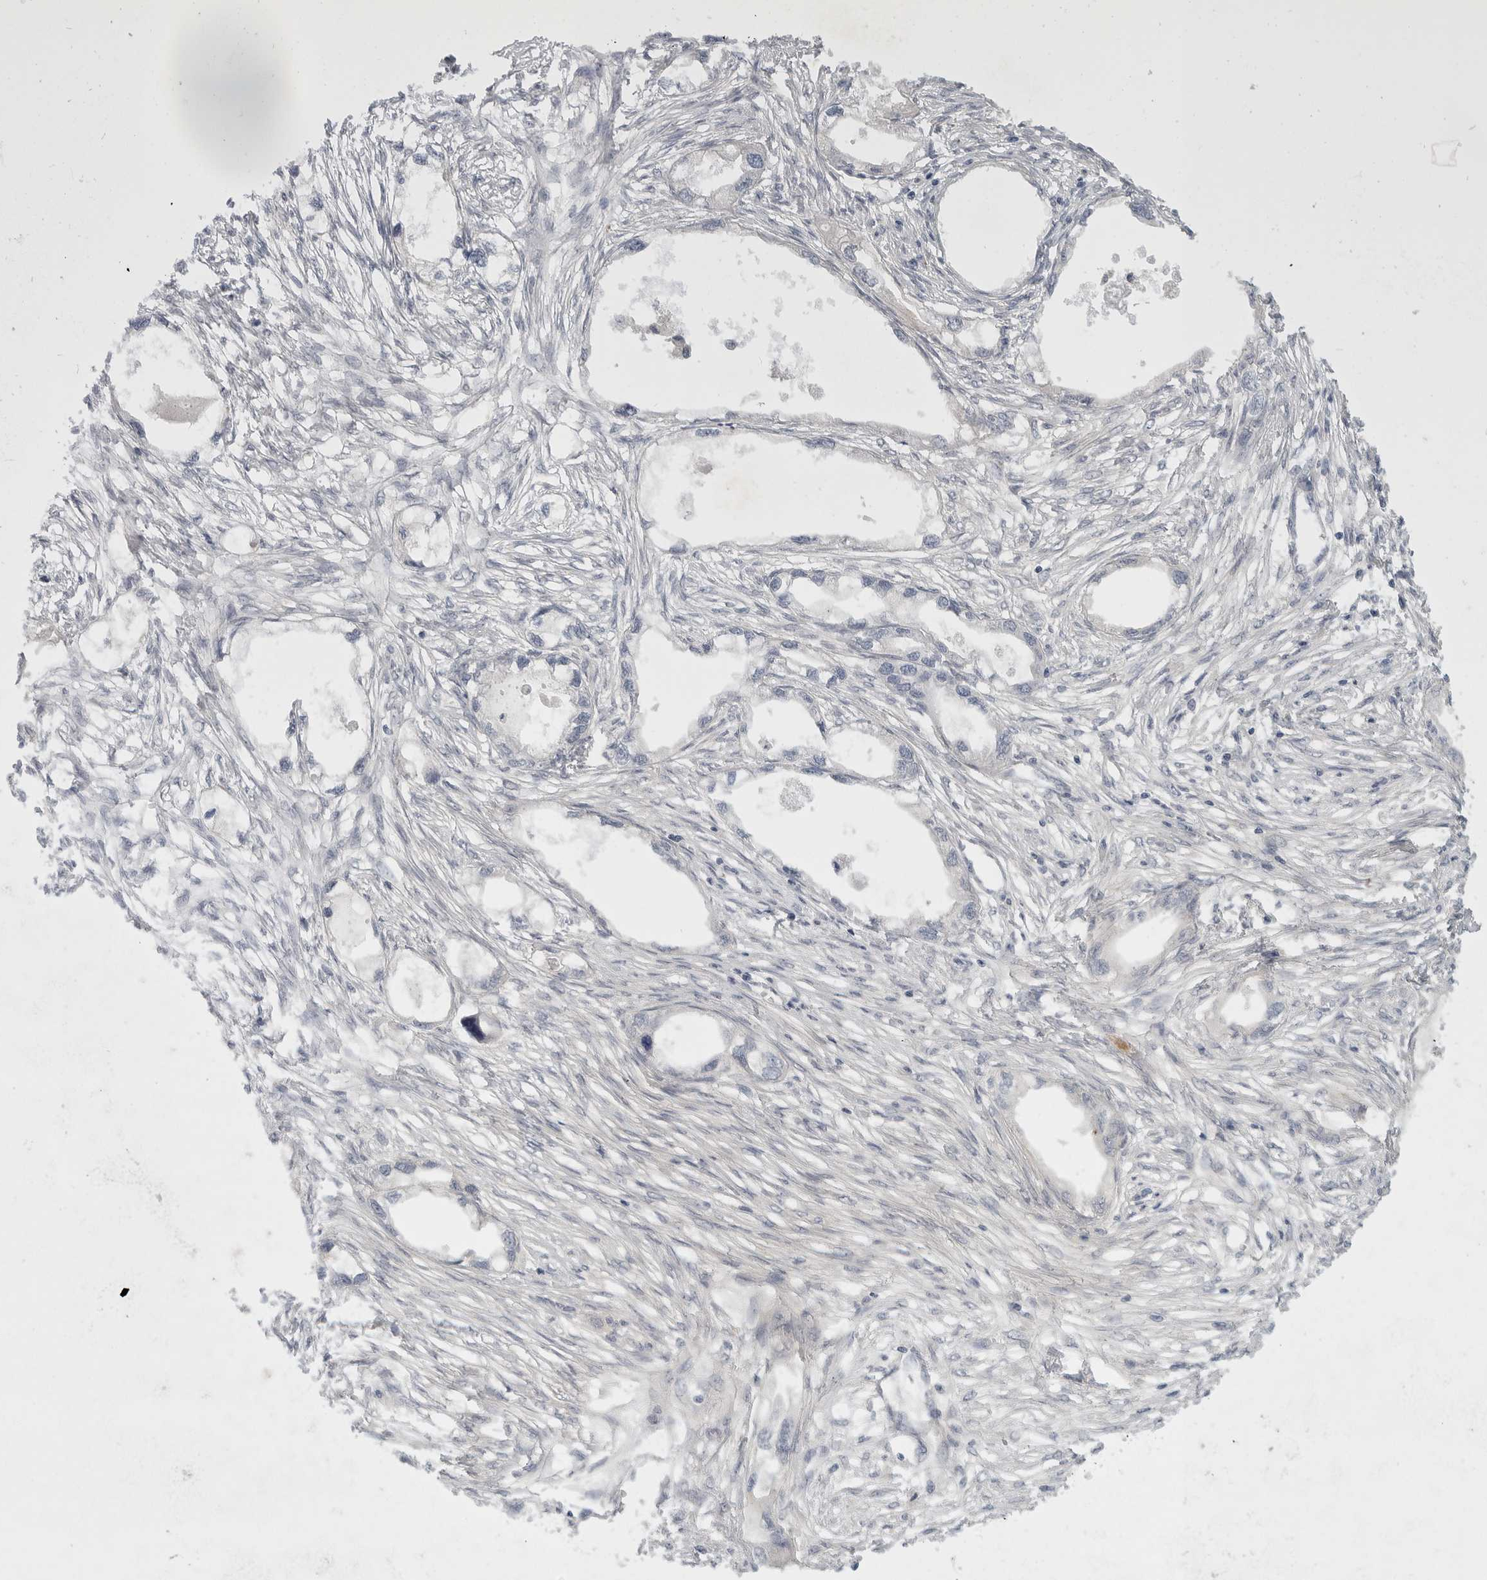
{"staining": {"intensity": "negative", "quantity": "none", "location": "none"}, "tissue": "endometrial cancer", "cell_type": "Tumor cells", "image_type": "cancer", "snomed": [{"axis": "morphology", "description": "Adenocarcinoma, NOS"}, {"axis": "morphology", "description": "Adenocarcinoma, metastatic, NOS"}, {"axis": "topography", "description": "Adipose tissue"}, {"axis": "topography", "description": "Endometrium"}], "caption": "Image shows no significant protein staining in tumor cells of endometrial adenocarcinoma. The staining is performed using DAB (3,3'-diaminobenzidine) brown chromogen with nuclei counter-stained in using hematoxylin.", "gene": "TOM1L2", "patient": {"sex": "female", "age": 67}}